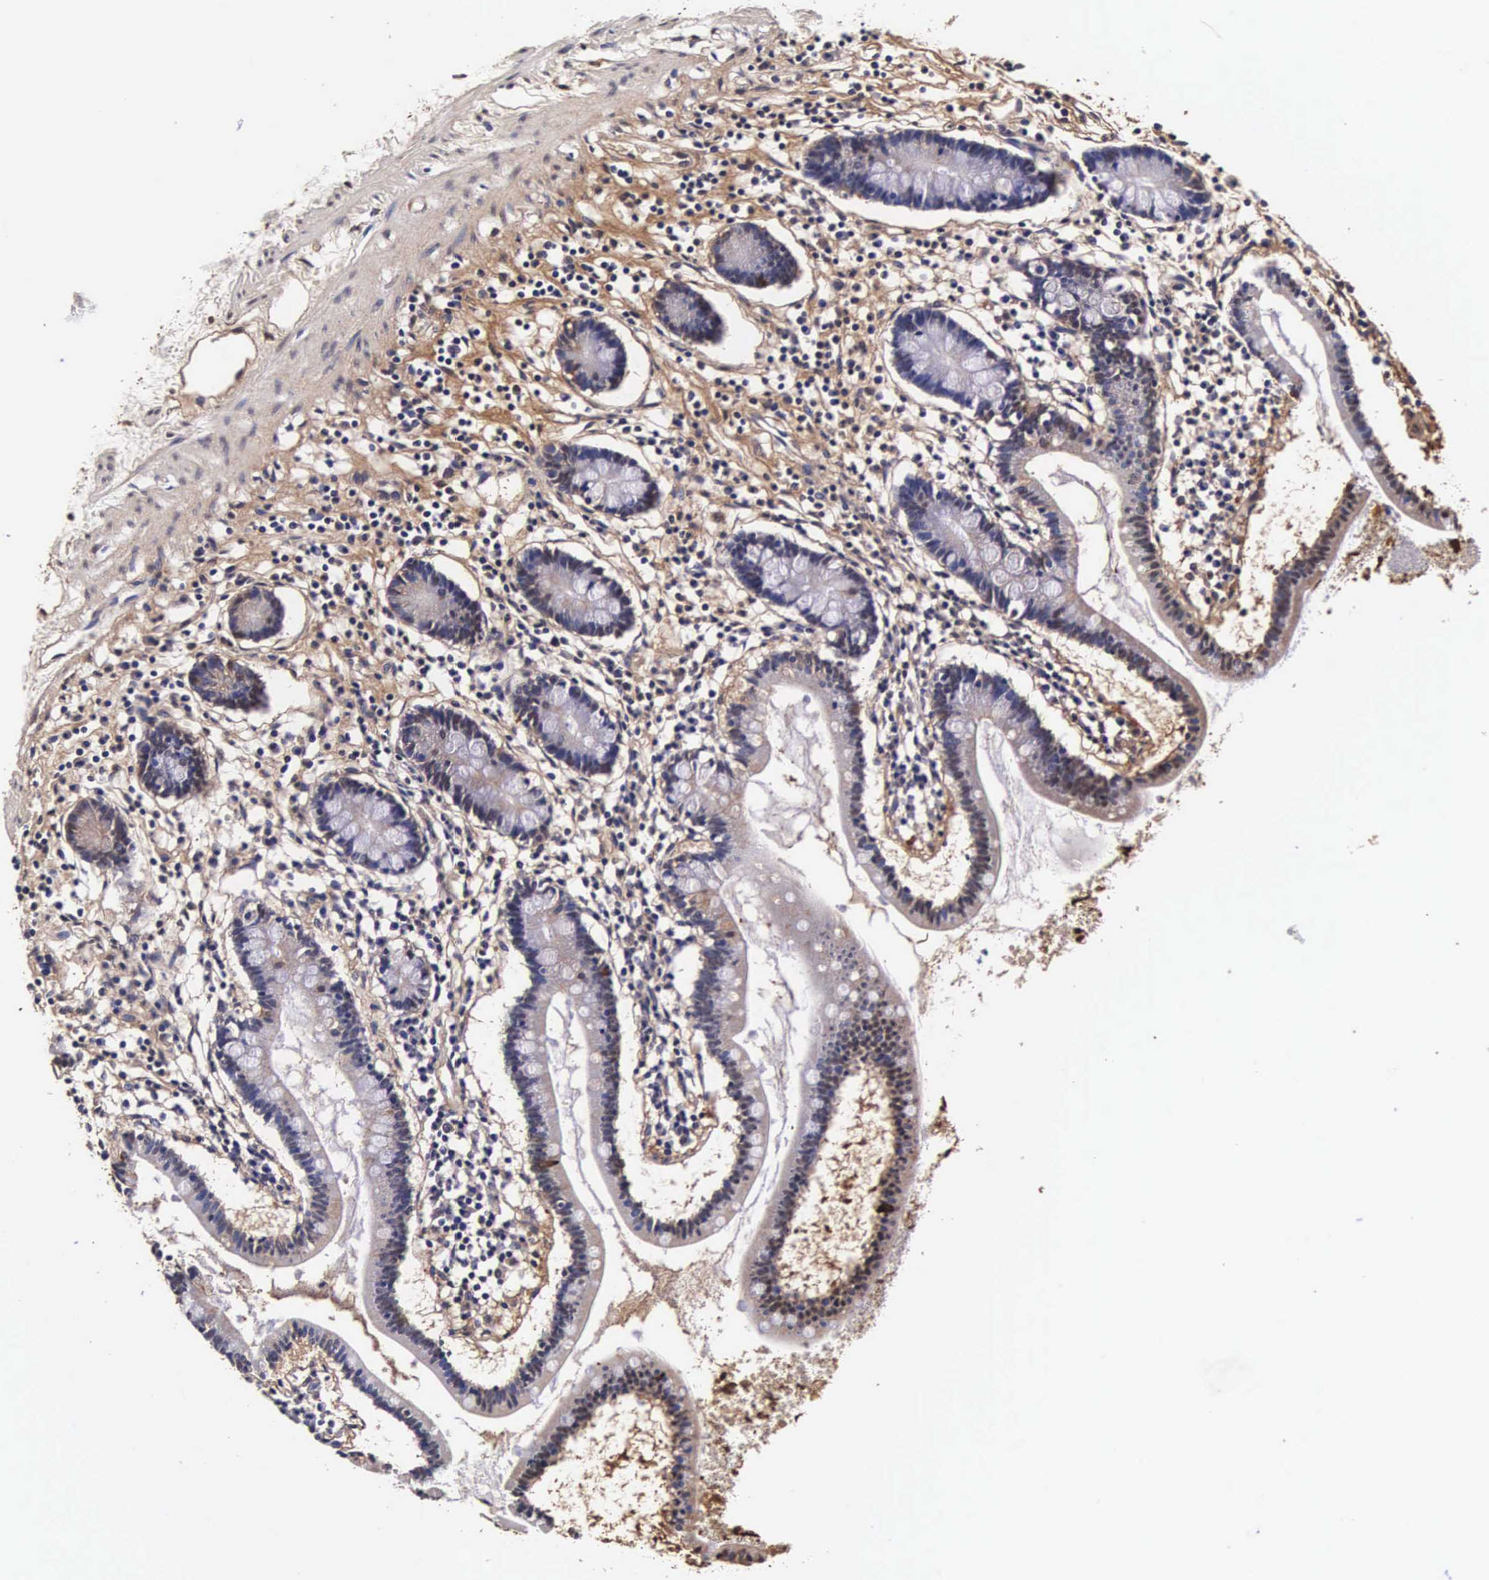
{"staining": {"intensity": "moderate", "quantity": "25%-75%", "location": "cytoplasmic/membranous,nuclear"}, "tissue": "small intestine", "cell_type": "Glandular cells", "image_type": "normal", "snomed": [{"axis": "morphology", "description": "Normal tissue, NOS"}, {"axis": "topography", "description": "Small intestine"}], "caption": "Protein staining by IHC demonstrates moderate cytoplasmic/membranous,nuclear positivity in about 25%-75% of glandular cells in normal small intestine.", "gene": "TECPR2", "patient": {"sex": "female", "age": 37}}